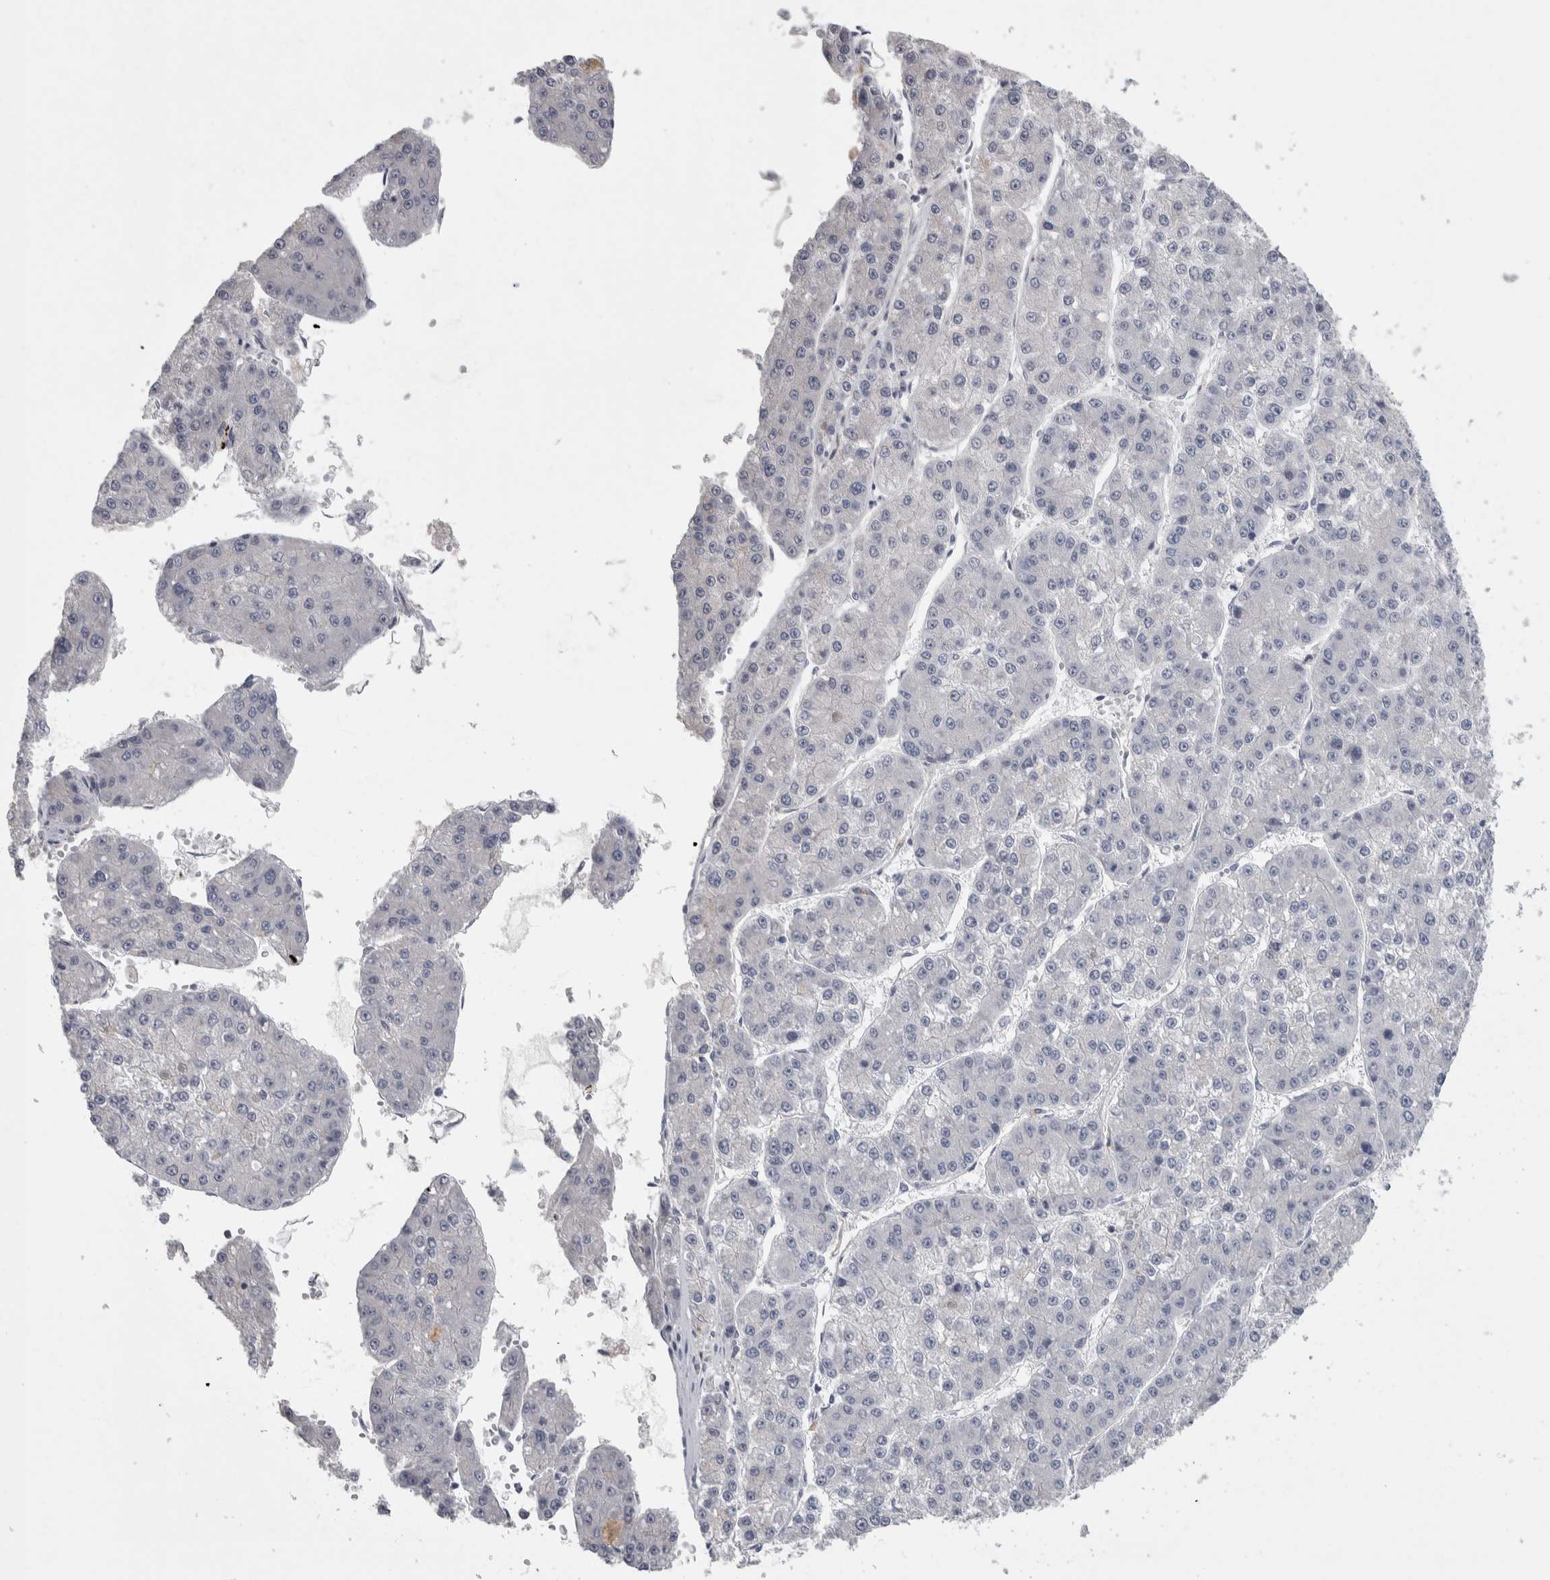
{"staining": {"intensity": "negative", "quantity": "none", "location": "none"}, "tissue": "liver cancer", "cell_type": "Tumor cells", "image_type": "cancer", "snomed": [{"axis": "morphology", "description": "Carcinoma, Hepatocellular, NOS"}, {"axis": "topography", "description": "Liver"}], "caption": "Immunohistochemistry (IHC) micrograph of neoplastic tissue: human liver cancer (hepatocellular carcinoma) stained with DAB (3,3'-diaminobenzidine) exhibits no significant protein positivity in tumor cells. (Brightfield microscopy of DAB immunohistochemistry (IHC) at high magnification).", "gene": "NFKB2", "patient": {"sex": "female", "age": 73}}